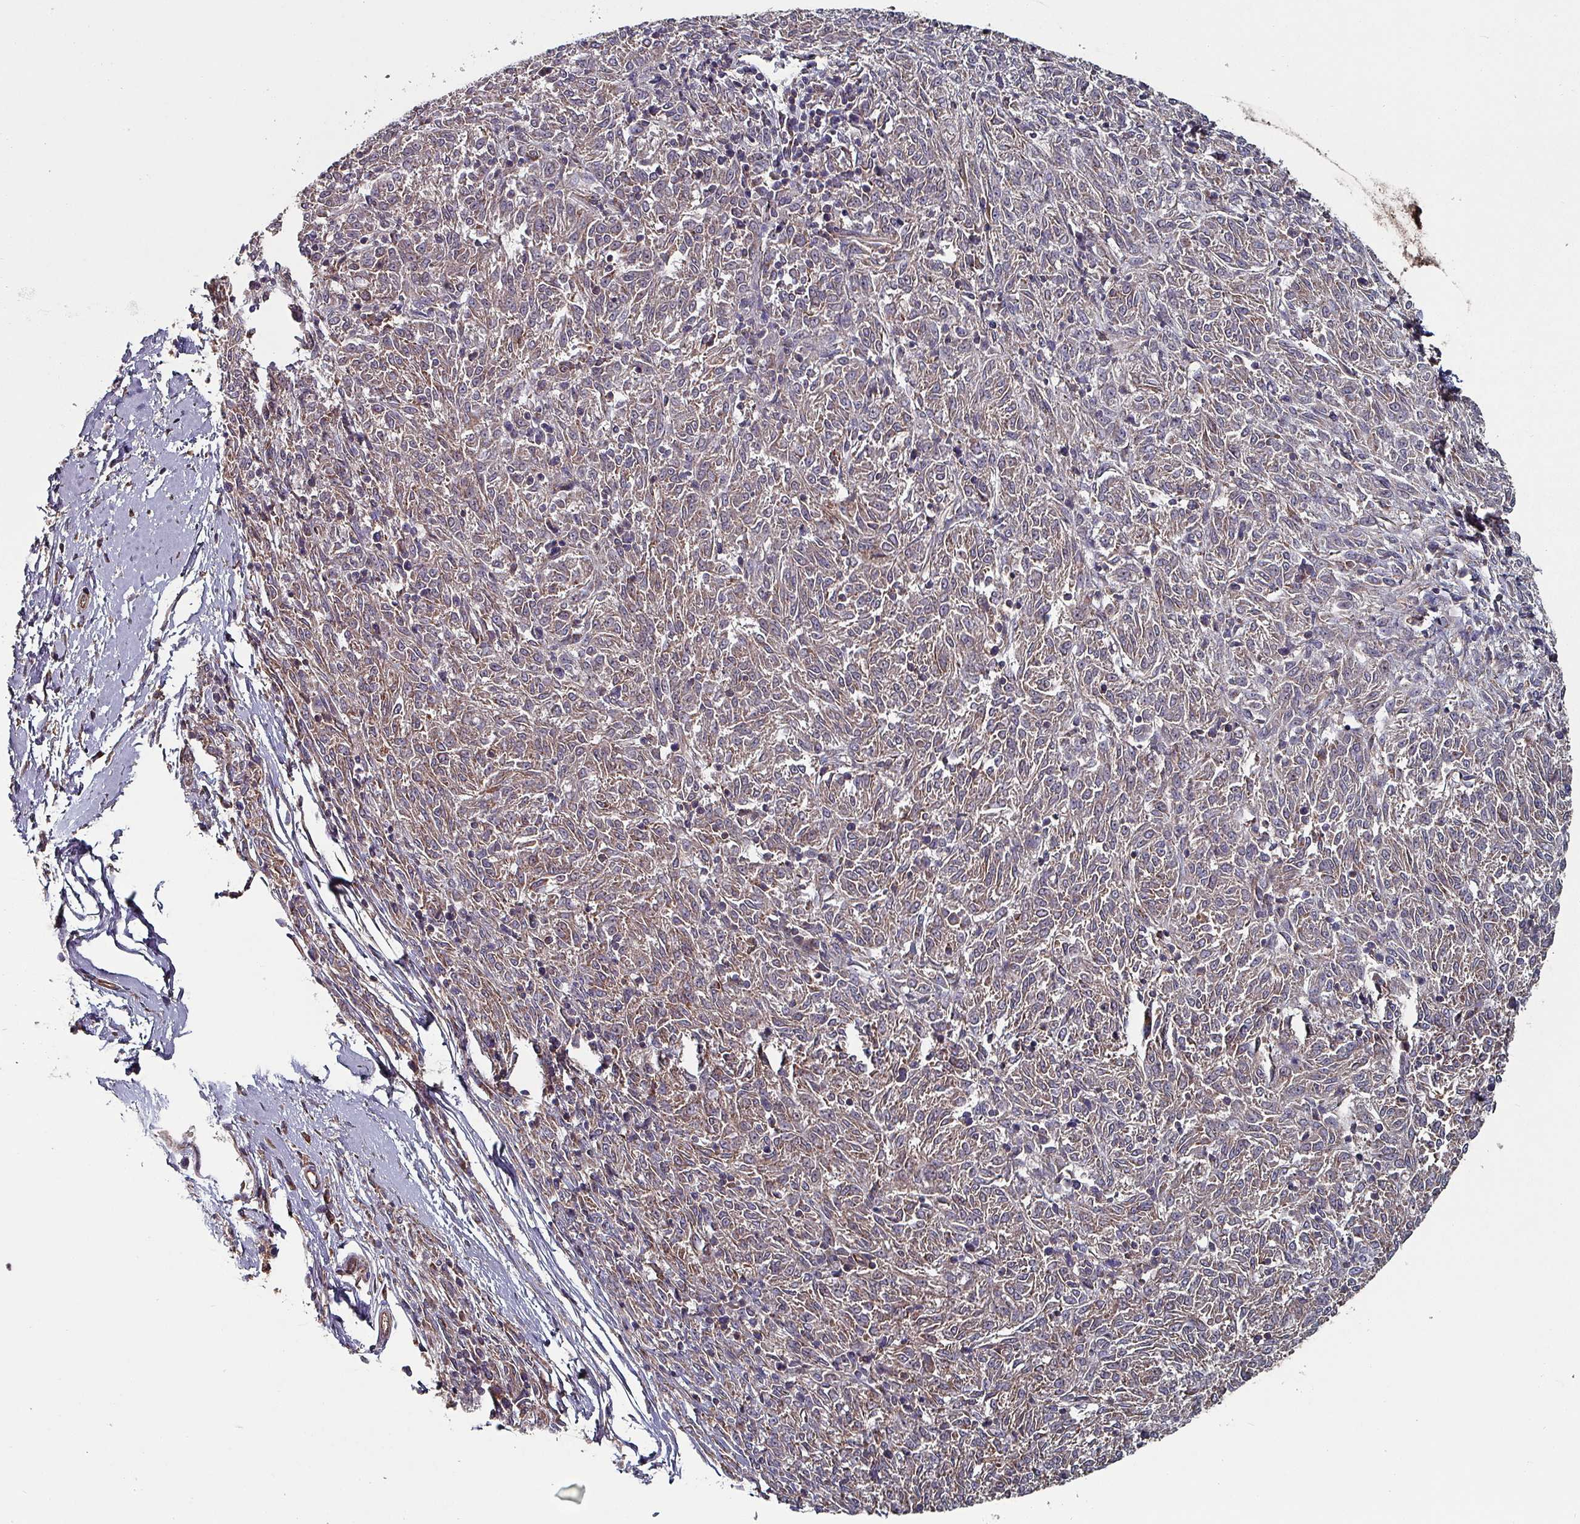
{"staining": {"intensity": "negative", "quantity": "none", "location": "none"}, "tissue": "melanoma", "cell_type": "Tumor cells", "image_type": "cancer", "snomed": [{"axis": "morphology", "description": "Malignant melanoma, NOS"}, {"axis": "topography", "description": "Skin"}], "caption": "DAB immunohistochemical staining of malignant melanoma displays no significant staining in tumor cells.", "gene": "ANO10", "patient": {"sex": "female", "age": 72}}